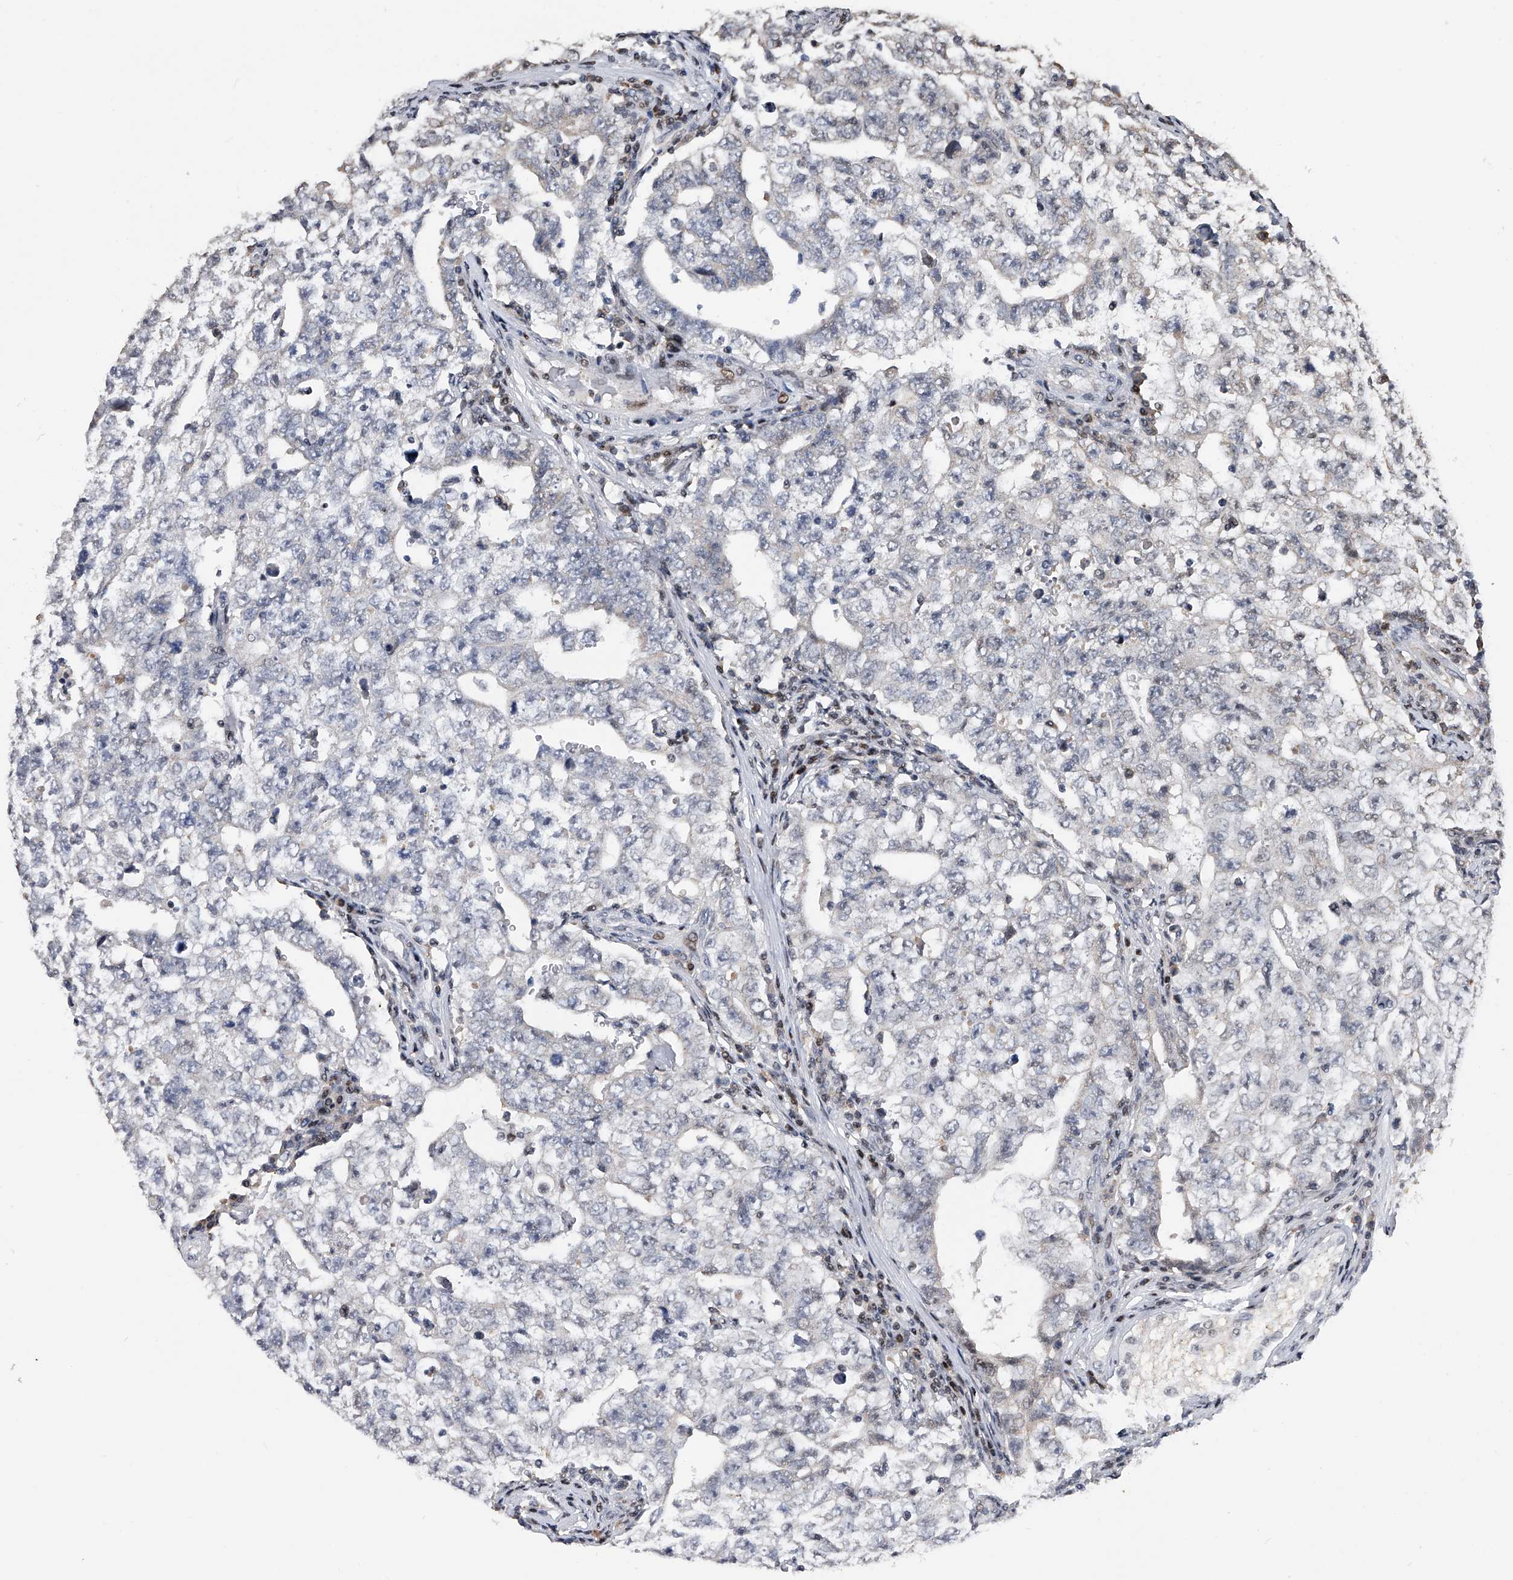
{"staining": {"intensity": "negative", "quantity": "none", "location": "none"}, "tissue": "testis cancer", "cell_type": "Tumor cells", "image_type": "cancer", "snomed": [{"axis": "morphology", "description": "Carcinoma, Embryonal, NOS"}, {"axis": "topography", "description": "Testis"}], "caption": "Immunohistochemistry of testis embryonal carcinoma reveals no positivity in tumor cells.", "gene": "RWDD2A", "patient": {"sex": "male", "age": 26}}